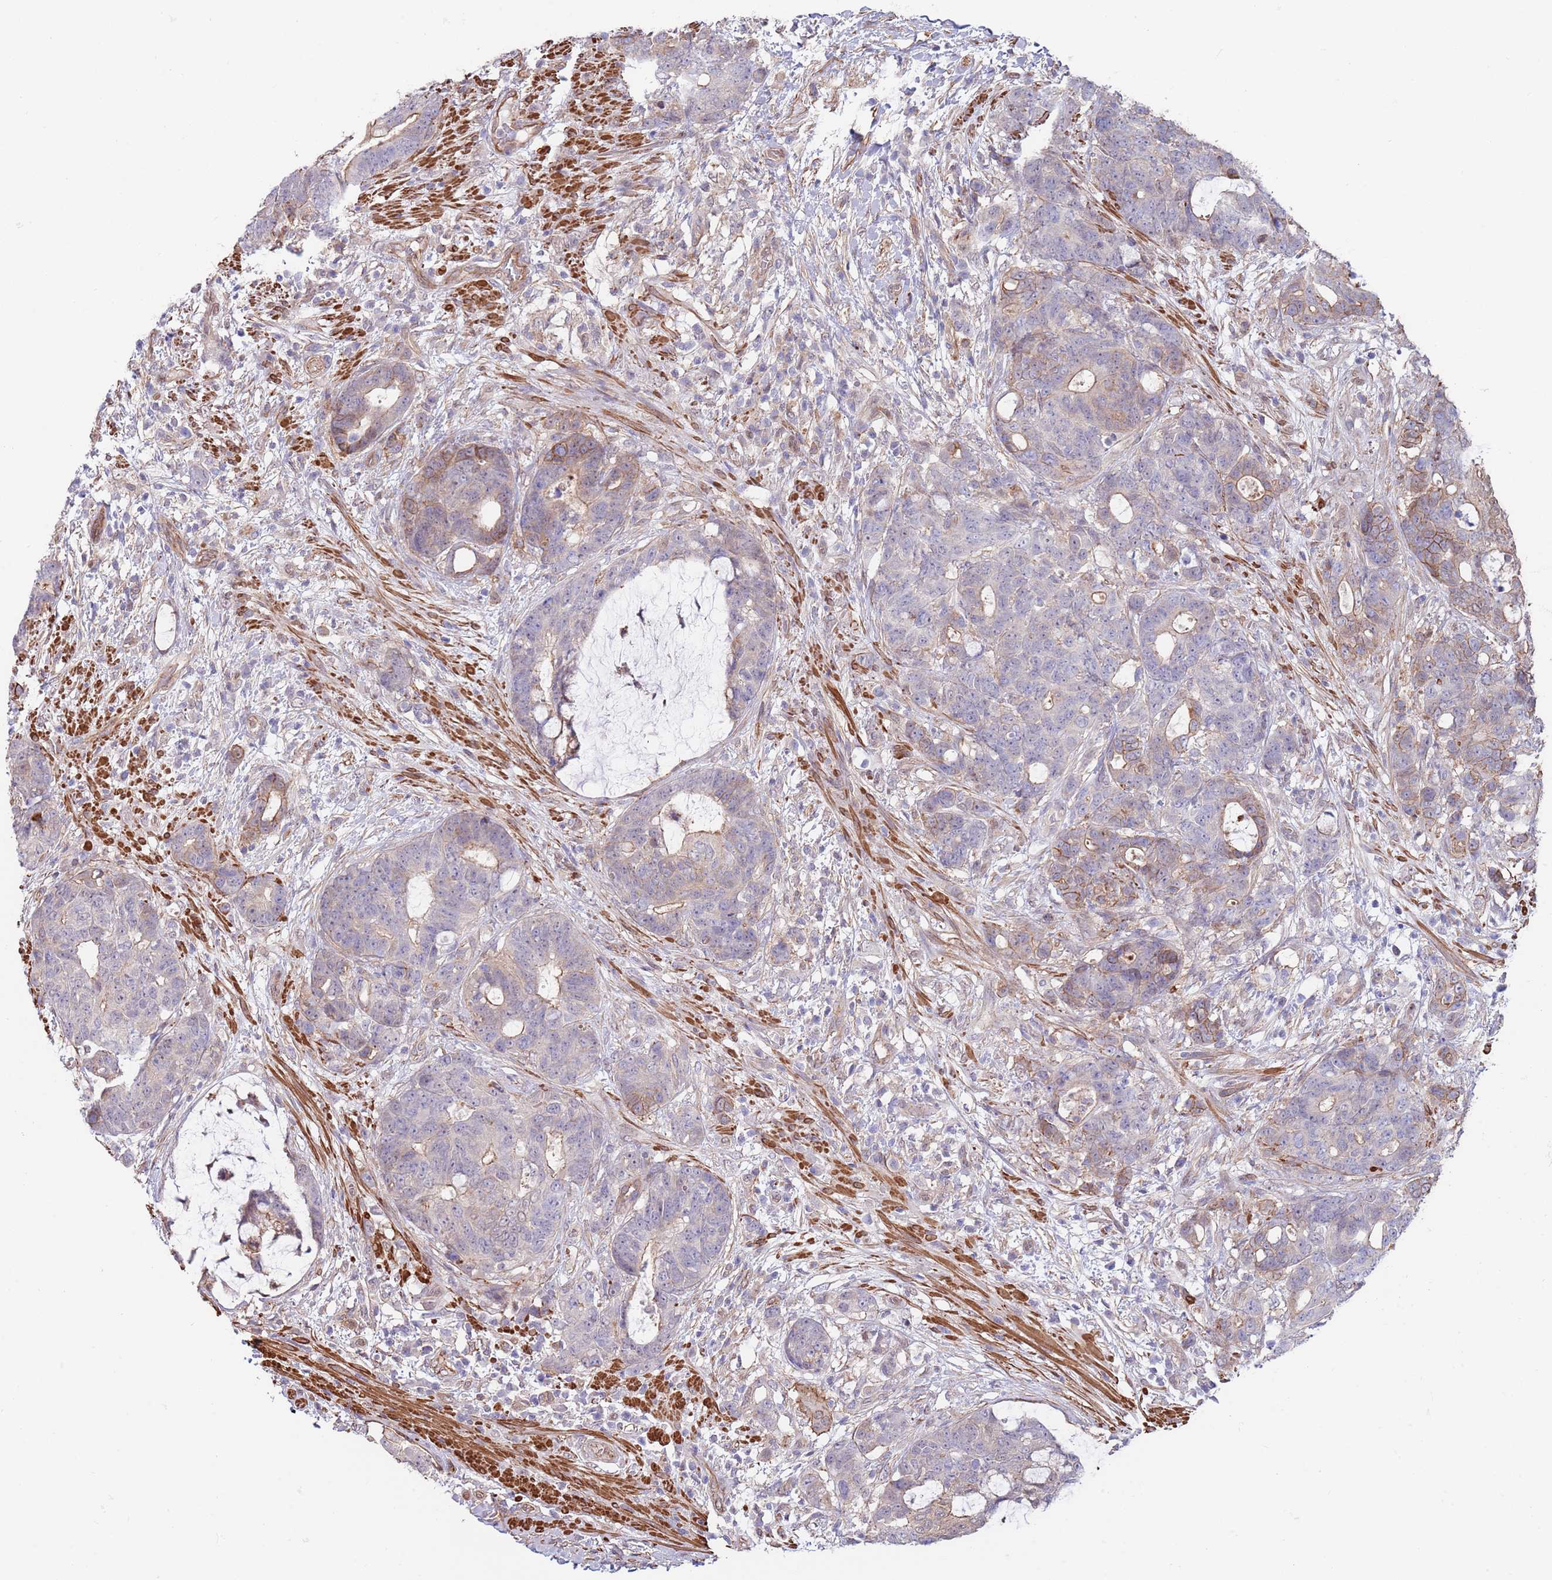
{"staining": {"intensity": "moderate", "quantity": "25%-75%", "location": "cytoplasmic/membranous"}, "tissue": "colorectal cancer", "cell_type": "Tumor cells", "image_type": "cancer", "snomed": [{"axis": "morphology", "description": "Adenocarcinoma, NOS"}, {"axis": "topography", "description": "Colon"}], "caption": "DAB (3,3'-diaminobenzidine) immunohistochemical staining of colorectal cancer reveals moderate cytoplasmic/membranous protein positivity in about 25%-75% of tumor cells.", "gene": "BPNT1", "patient": {"sex": "female", "age": 82}}